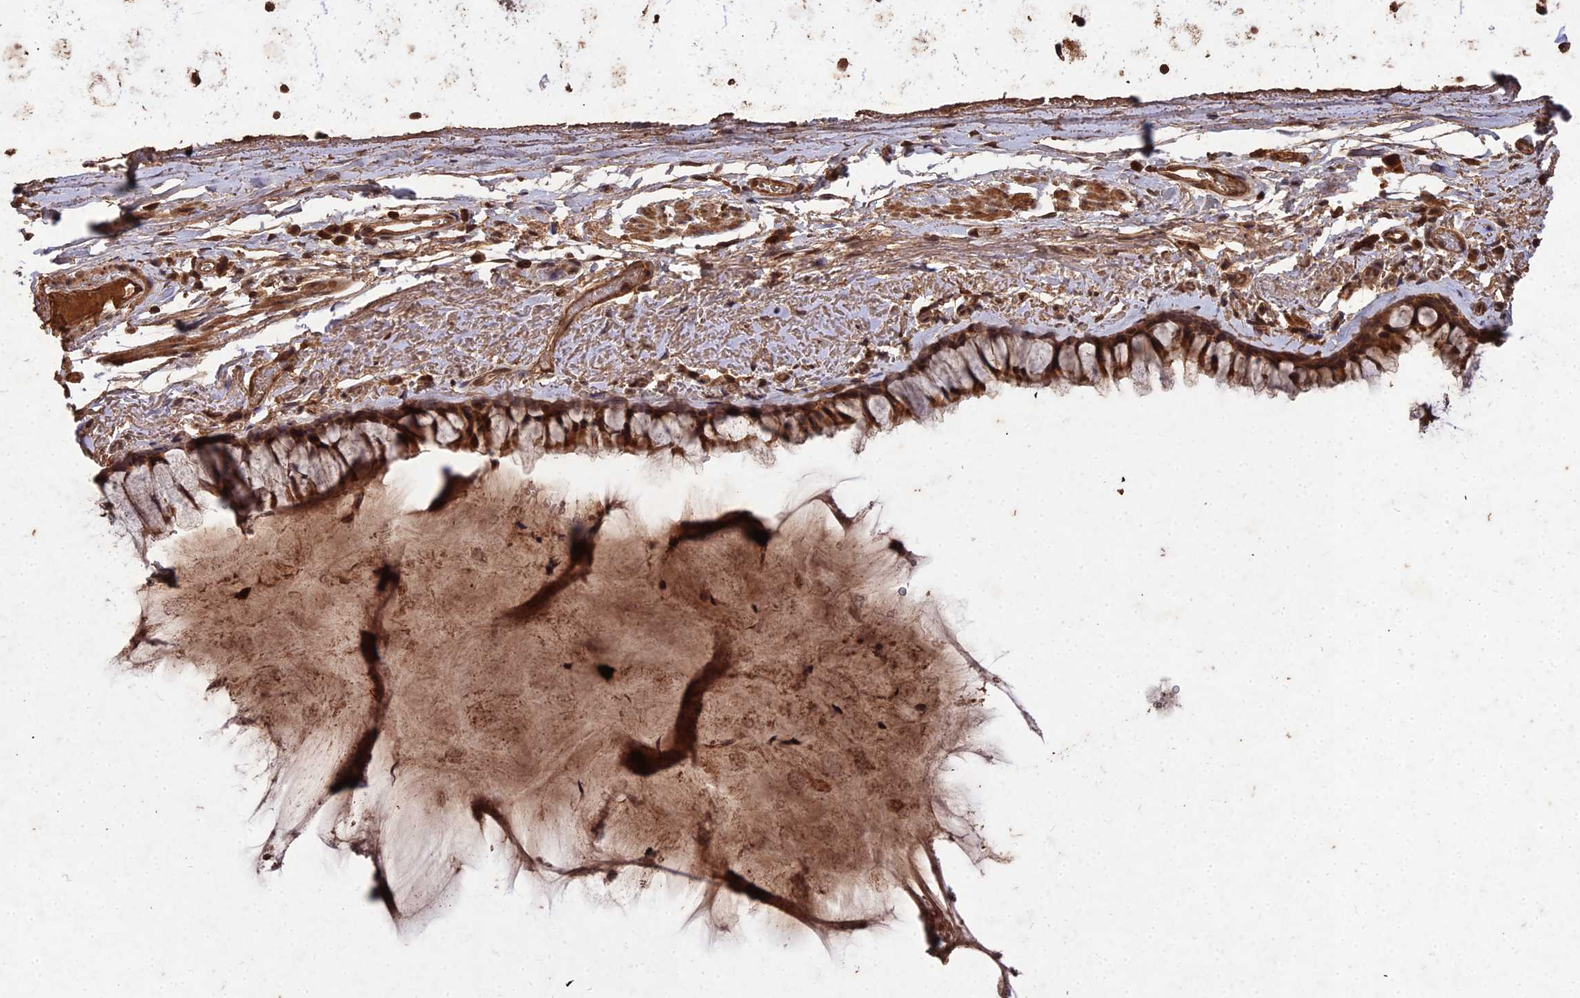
{"staining": {"intensity": "strong", "quantity": ">75%", "location": "cytoplasmic/membranous,nuclear"}, "tissue": "bronchus", "cell_type": "Respiratory epithelial cells", "image_type": "normal", "snomed": [{"axis": "morphology", "description": "Normal tissue, NOS"}, {"axis": "topography", "description": "Bronchus"}], "caption": "Protein staining of unremarkable bronchus shows strong cytoplasmic/membranous,nuclear expression in approximately >75% of respiratory epithelial cells.", "gene": "SYMPK", "patient": {"sex": "male", "age": 65}}